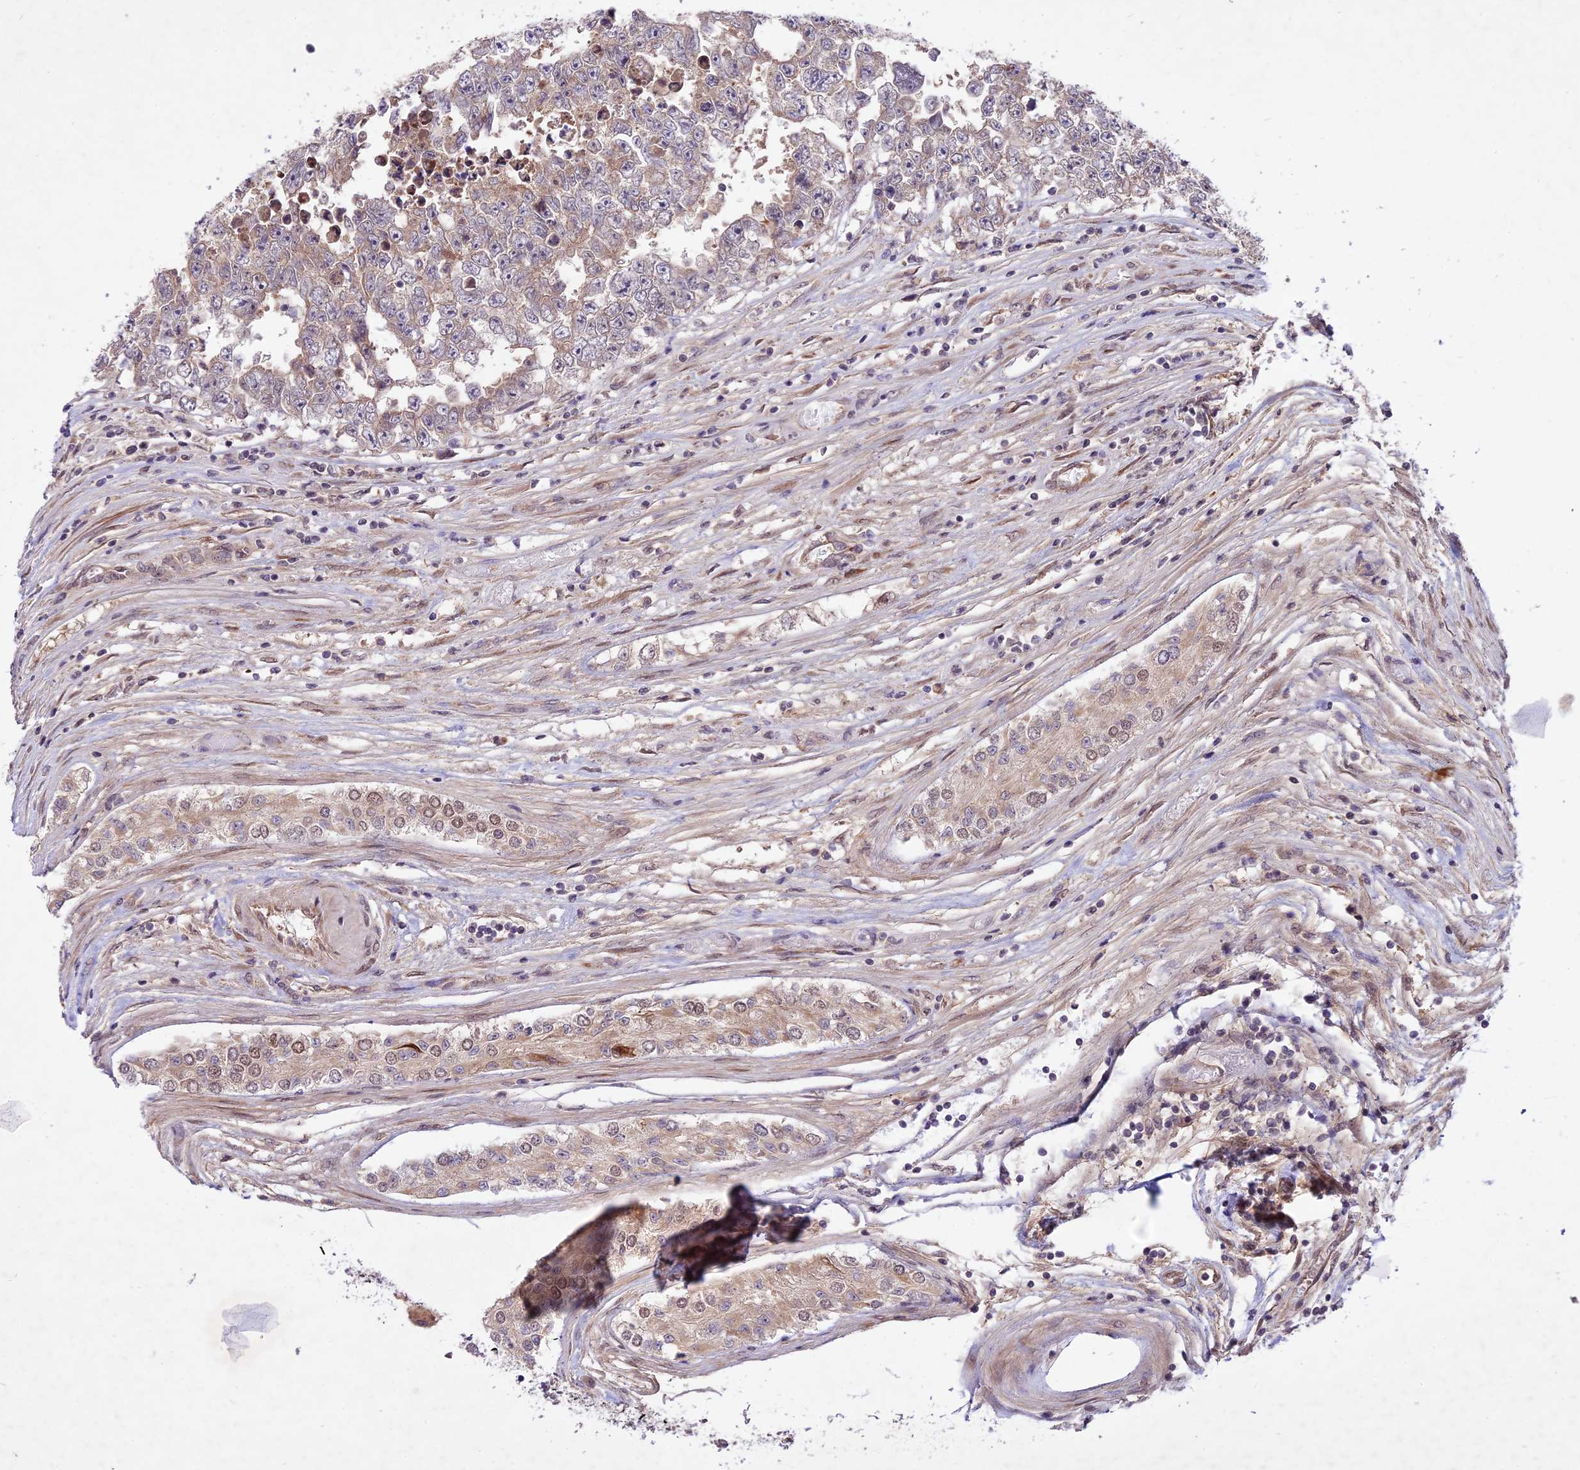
{"staining": {"intensity": "weak", "quantity": "25%-75%", "location": "cytoplasmic/membranous"}, "tissue": "testis cancer", "cell_type": "Tumor cells", "image_type": "cancer", "snomed": [{"axis": "morphology", "description": "Carcinoma, Embryonal, NOS"}, {"axis": "topography", "description": "Testis"}], "caption": "Human embryonal carcinoma (testis) stained with a protein marker shows weak staining in tumor cells.", "gene": "SPRED1", "patient": {"sex": "male", "age": 25}}